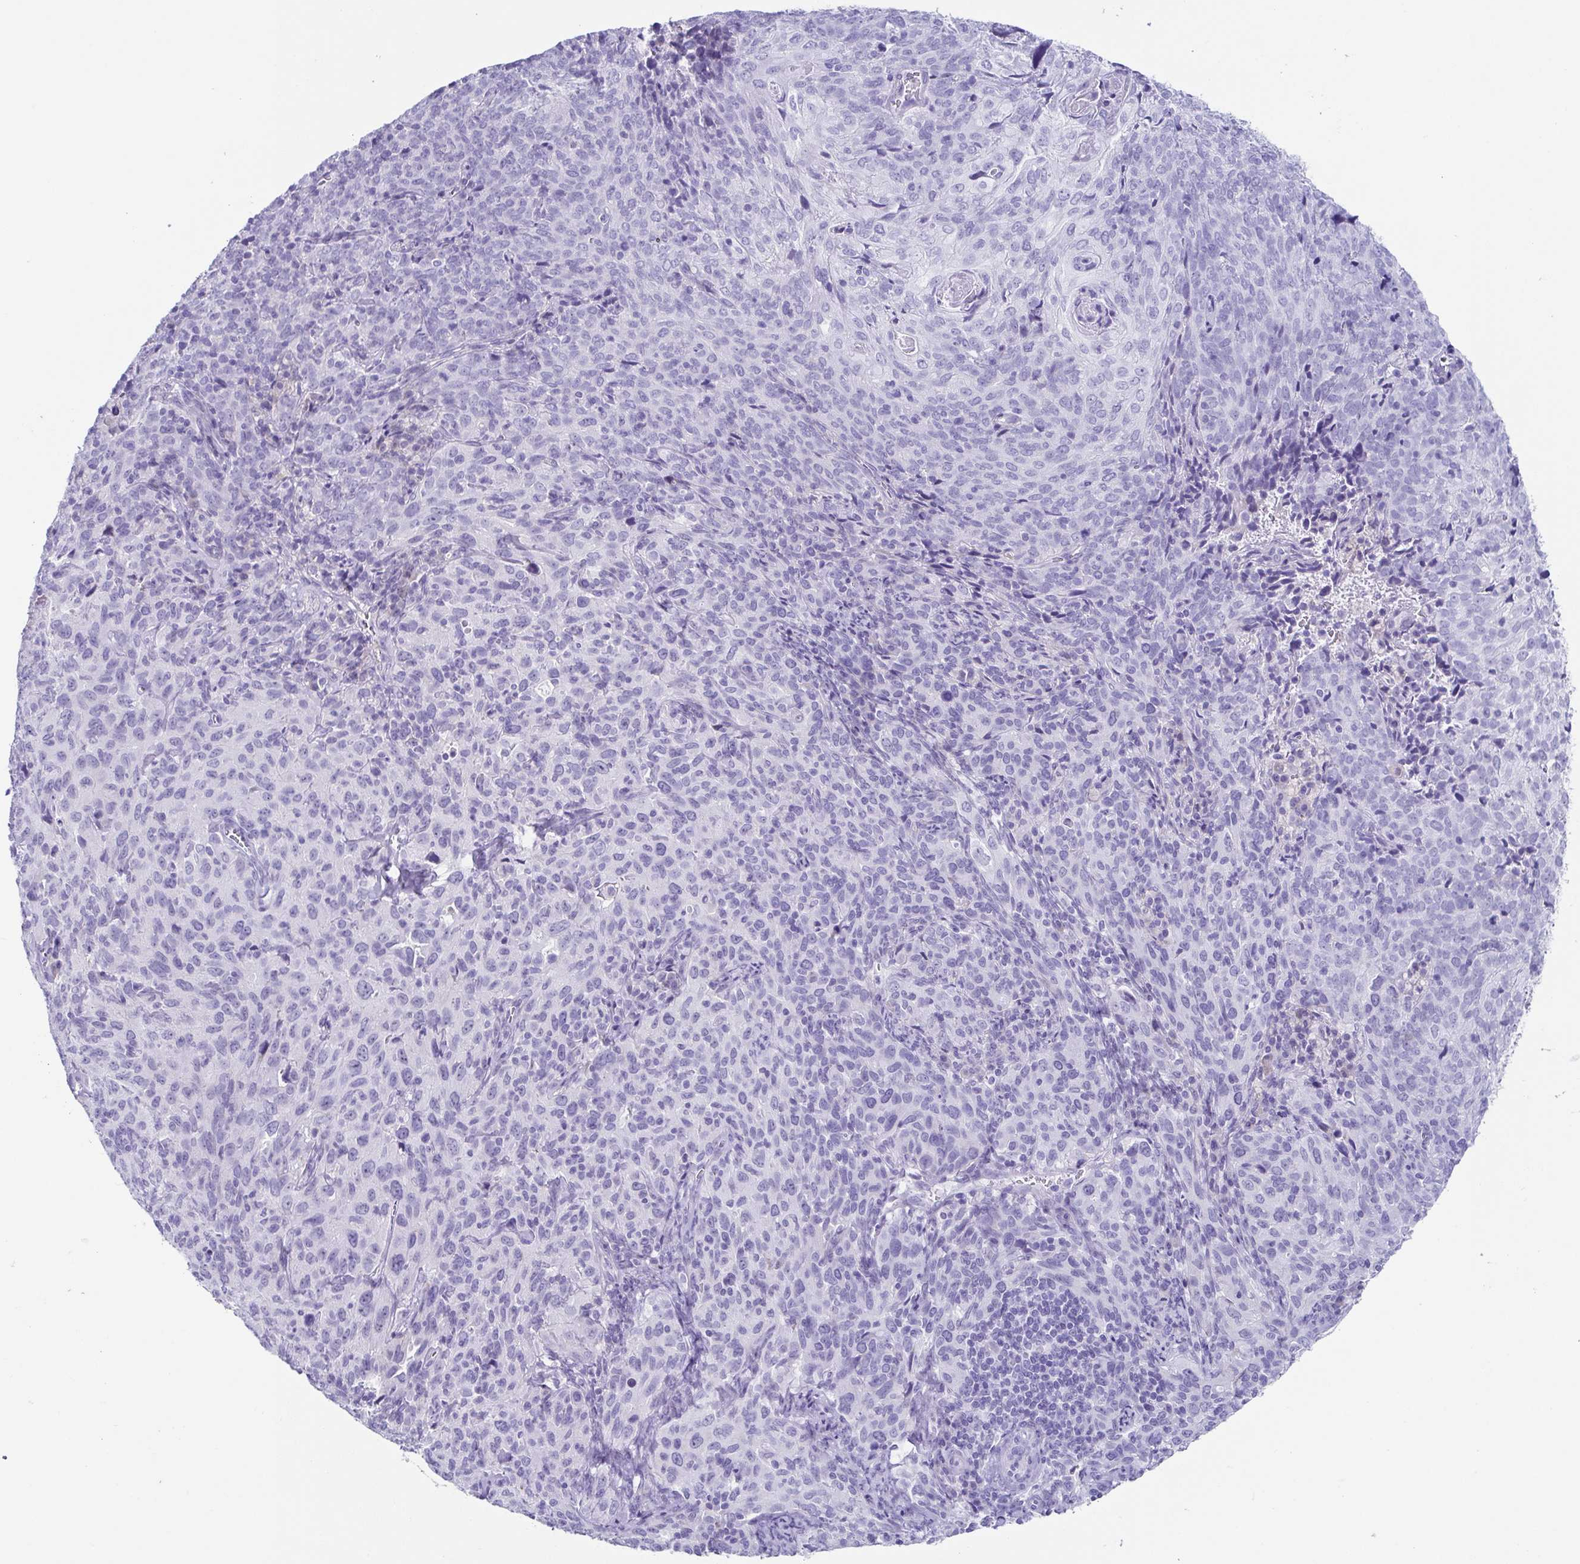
{"staining": {"intensity": "negative", "quantity": "none", "location": "none"}, "tissue": "cervical cancer", "cell_type": "Tumor cells", "image_type": "cancer", "snomed": [{"axis": "morphology", "description": "Squamous cell carcinoma, NOS"}, {"axis": "topography", "description": "Cervix"}], "caption": "This photomicrograph is of cervical squamous cell carcinoma stained with IHC to label a protein in brown with the nuclei are counter-stained blue. There is no expression in tumor cells.", "gene": "TNNT2", "patient": {"sex": "female", "age": 51}}